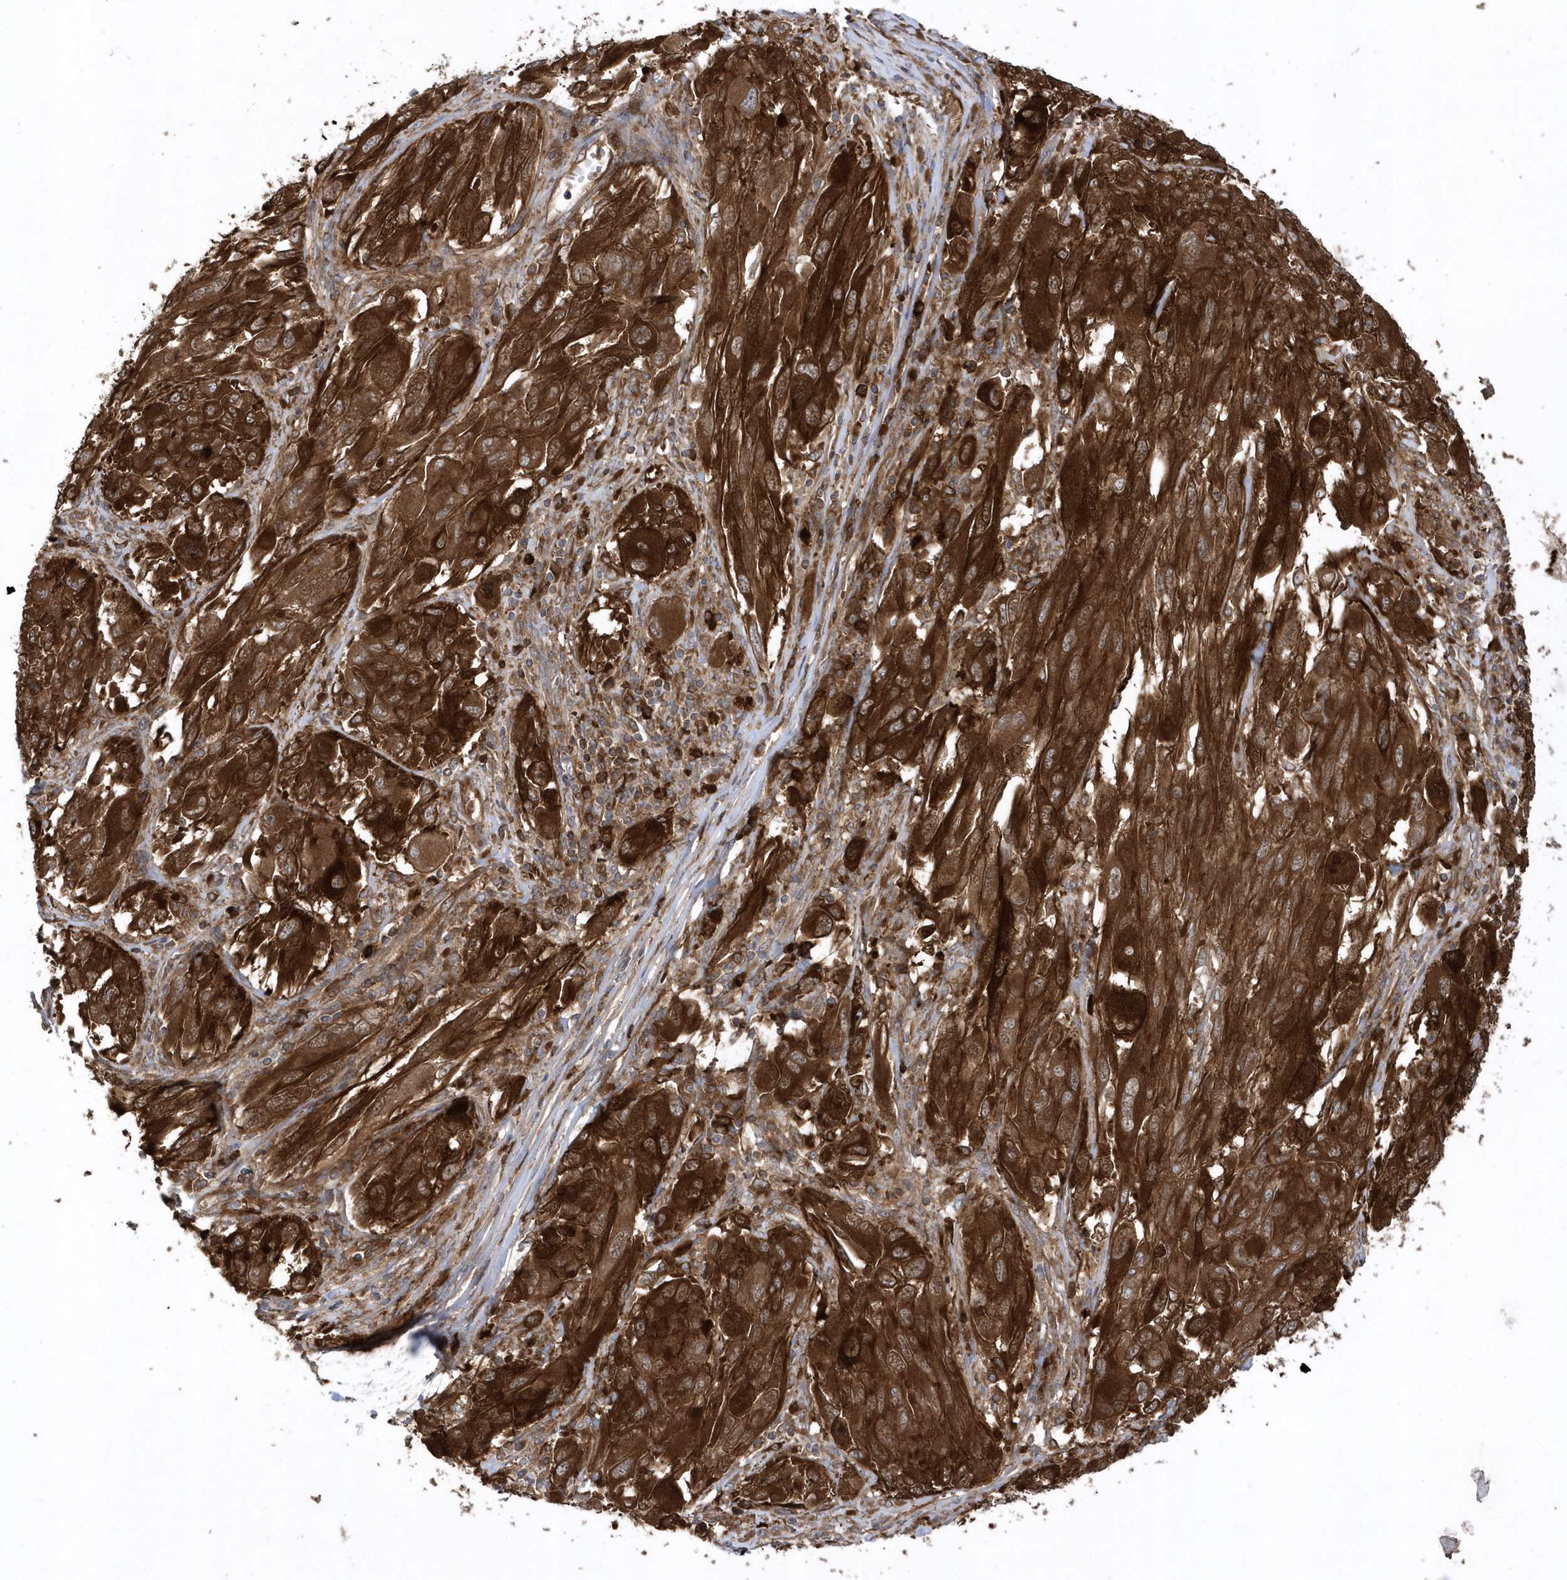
{"staining": {"intensity": "strong", "quantity": ">75%", "location": "cytoplasmic/membranous"}, "tissue": "melanoma", "cell_type": "Tumor cells", "image_type": "cancer", "snomed": [{"axis": "morphology", "description": "Malignant melanoma, NOS"}, {"axis": "topography", "description": "Skin"}], "caption": "Immunohistochemistry micrograph of neoplastic tissue: malignant melanoma stained using immunohistochemistry reveals high levels of strong protein expression localized specifically in the cytoplasmic/membranous of tumor cells, appearing as a cytoplasmic/membranous brown color.", "gene": "PAICS", "patient": {"sex": "female", "age": 91}}